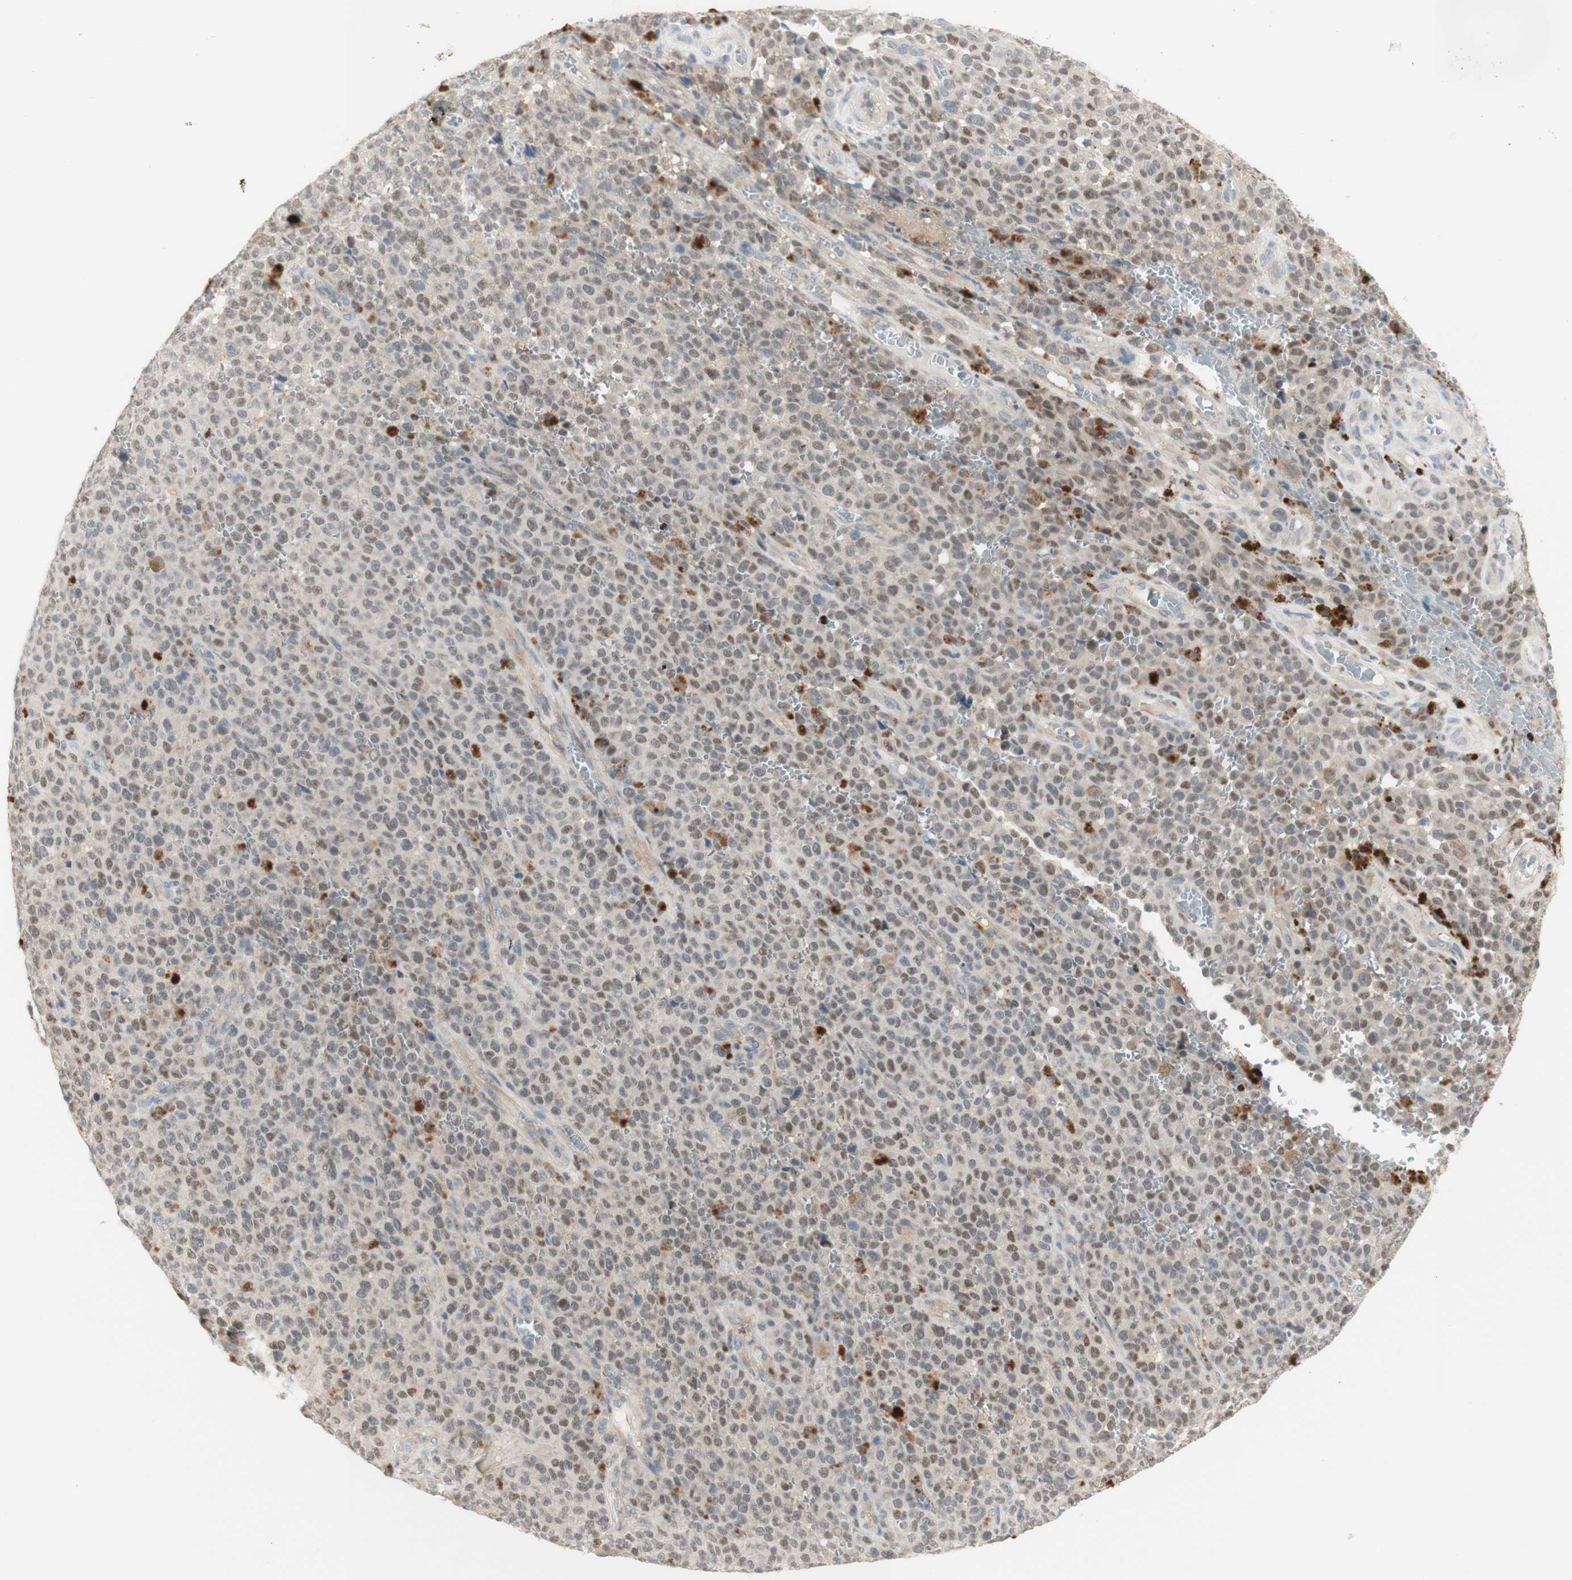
{"staining": {"intensity": "weak", "quantity": ">75%", "location": "nuclear"}, "tissue": "melanoma", "cell_type": "Tumor cells", "image_type": "cancer", "snomed": [{"axis": "morphology", "description": "Malignant melanoma, NOS"}, {"axis": "topography", "description": "Skin"}], "caption": "A histopathology image of melanoma stained for a protein demonstrates weak nuclear brown staining in tumor cells.", "gene": "RFNG", "patient": {"sex": "female", "age": 82}}